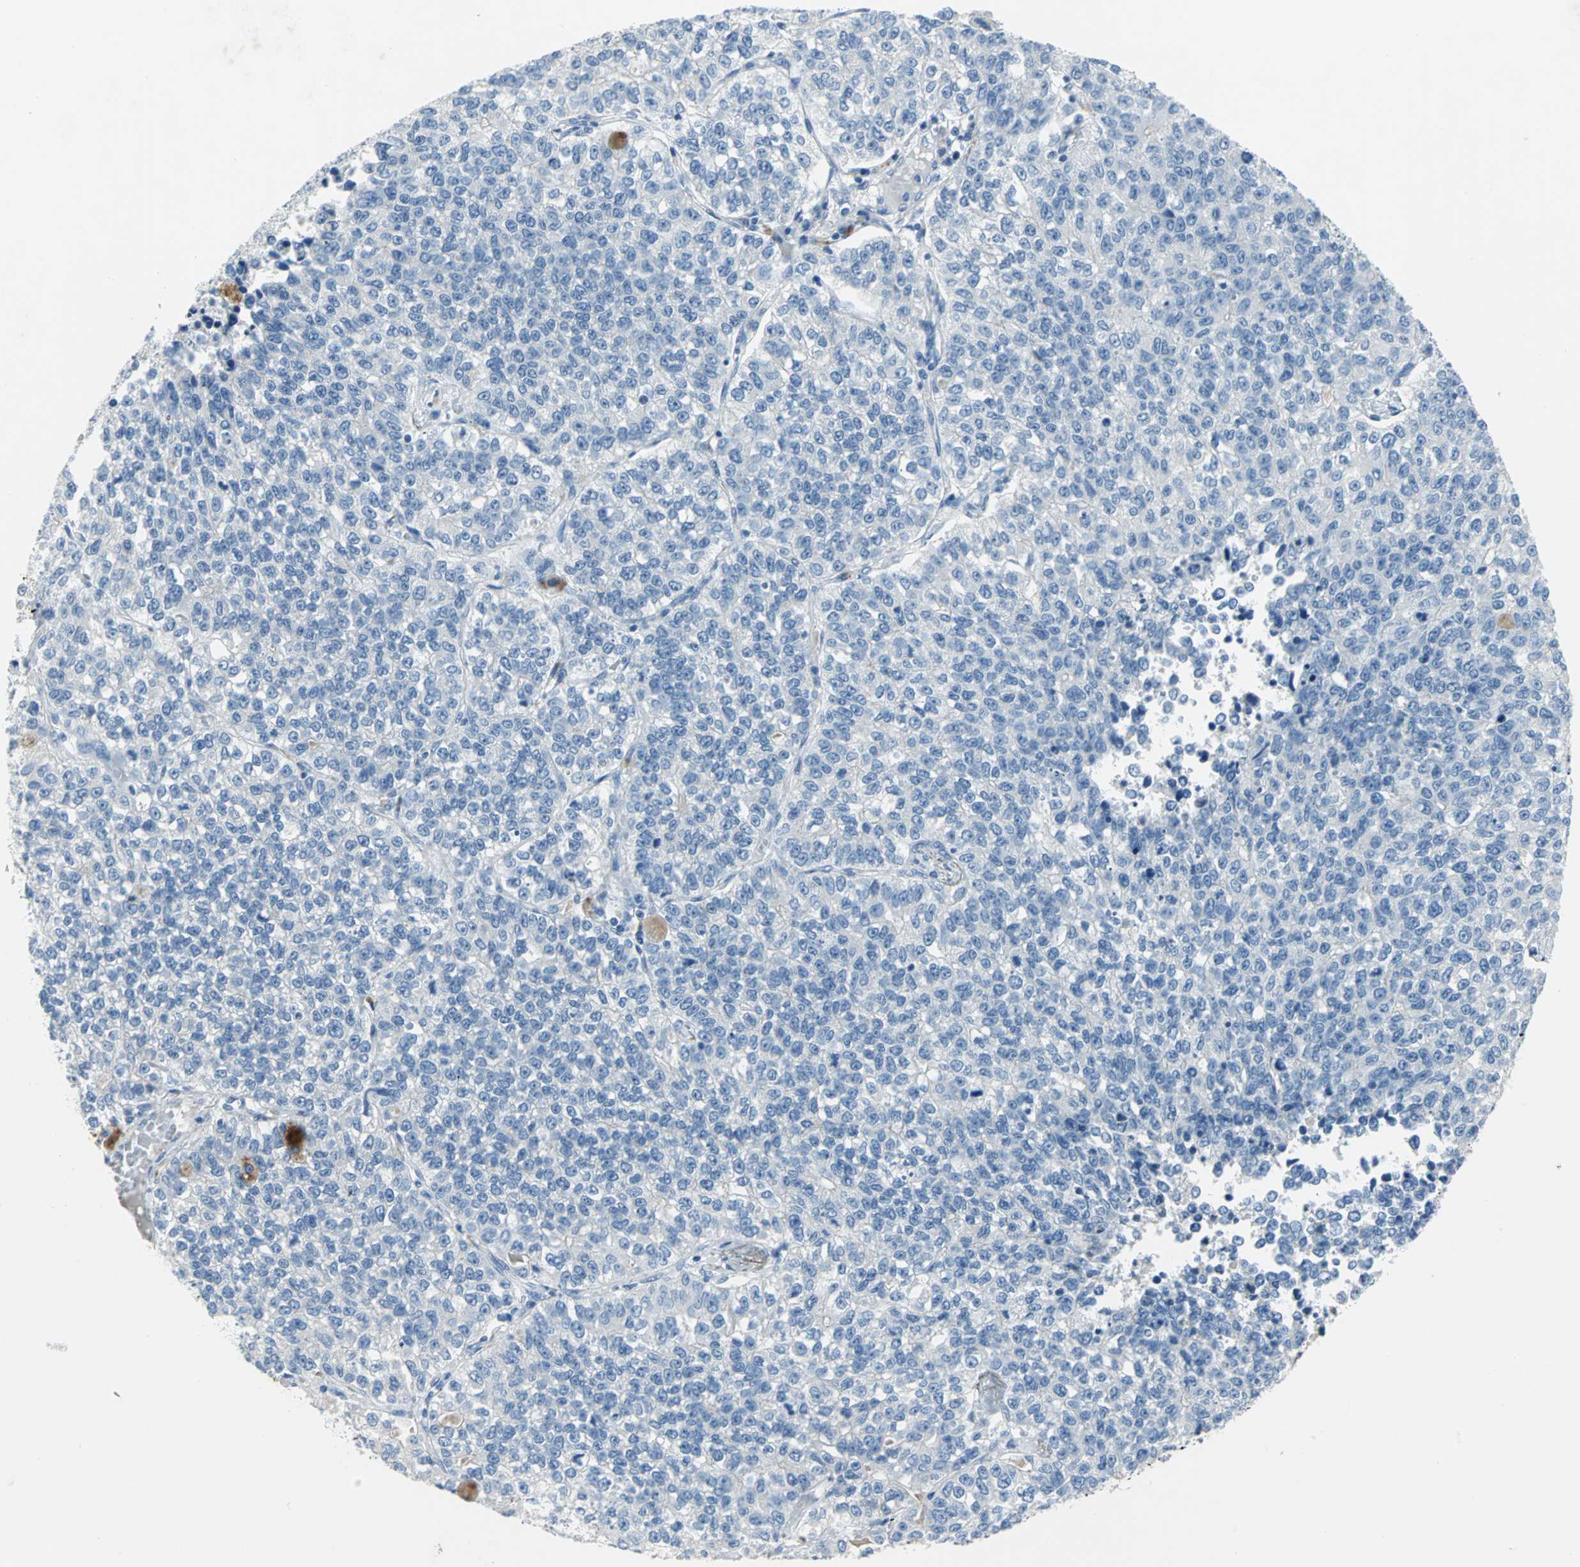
{"staining": {"intensity": "negative", "quantity": "none", "location": "none"}, "tissue": "lung cancer", "cell_type": "Tumor cells", "image_type": "cancer", "snomed": [{"axis": "morphology", "description": "Adenocarcinoma, NOS"}, {"axis": "topography", "description": "Lung"}], "caption": "An immunohistochemistry photomicrograph of lung cancer (adenocarcinoma) is shown. There is no staining in tumor cells of lung cancer (adenocarcinoma).", "gene": "PTGDS", "patient": {"sex": "male", "age": 49}}